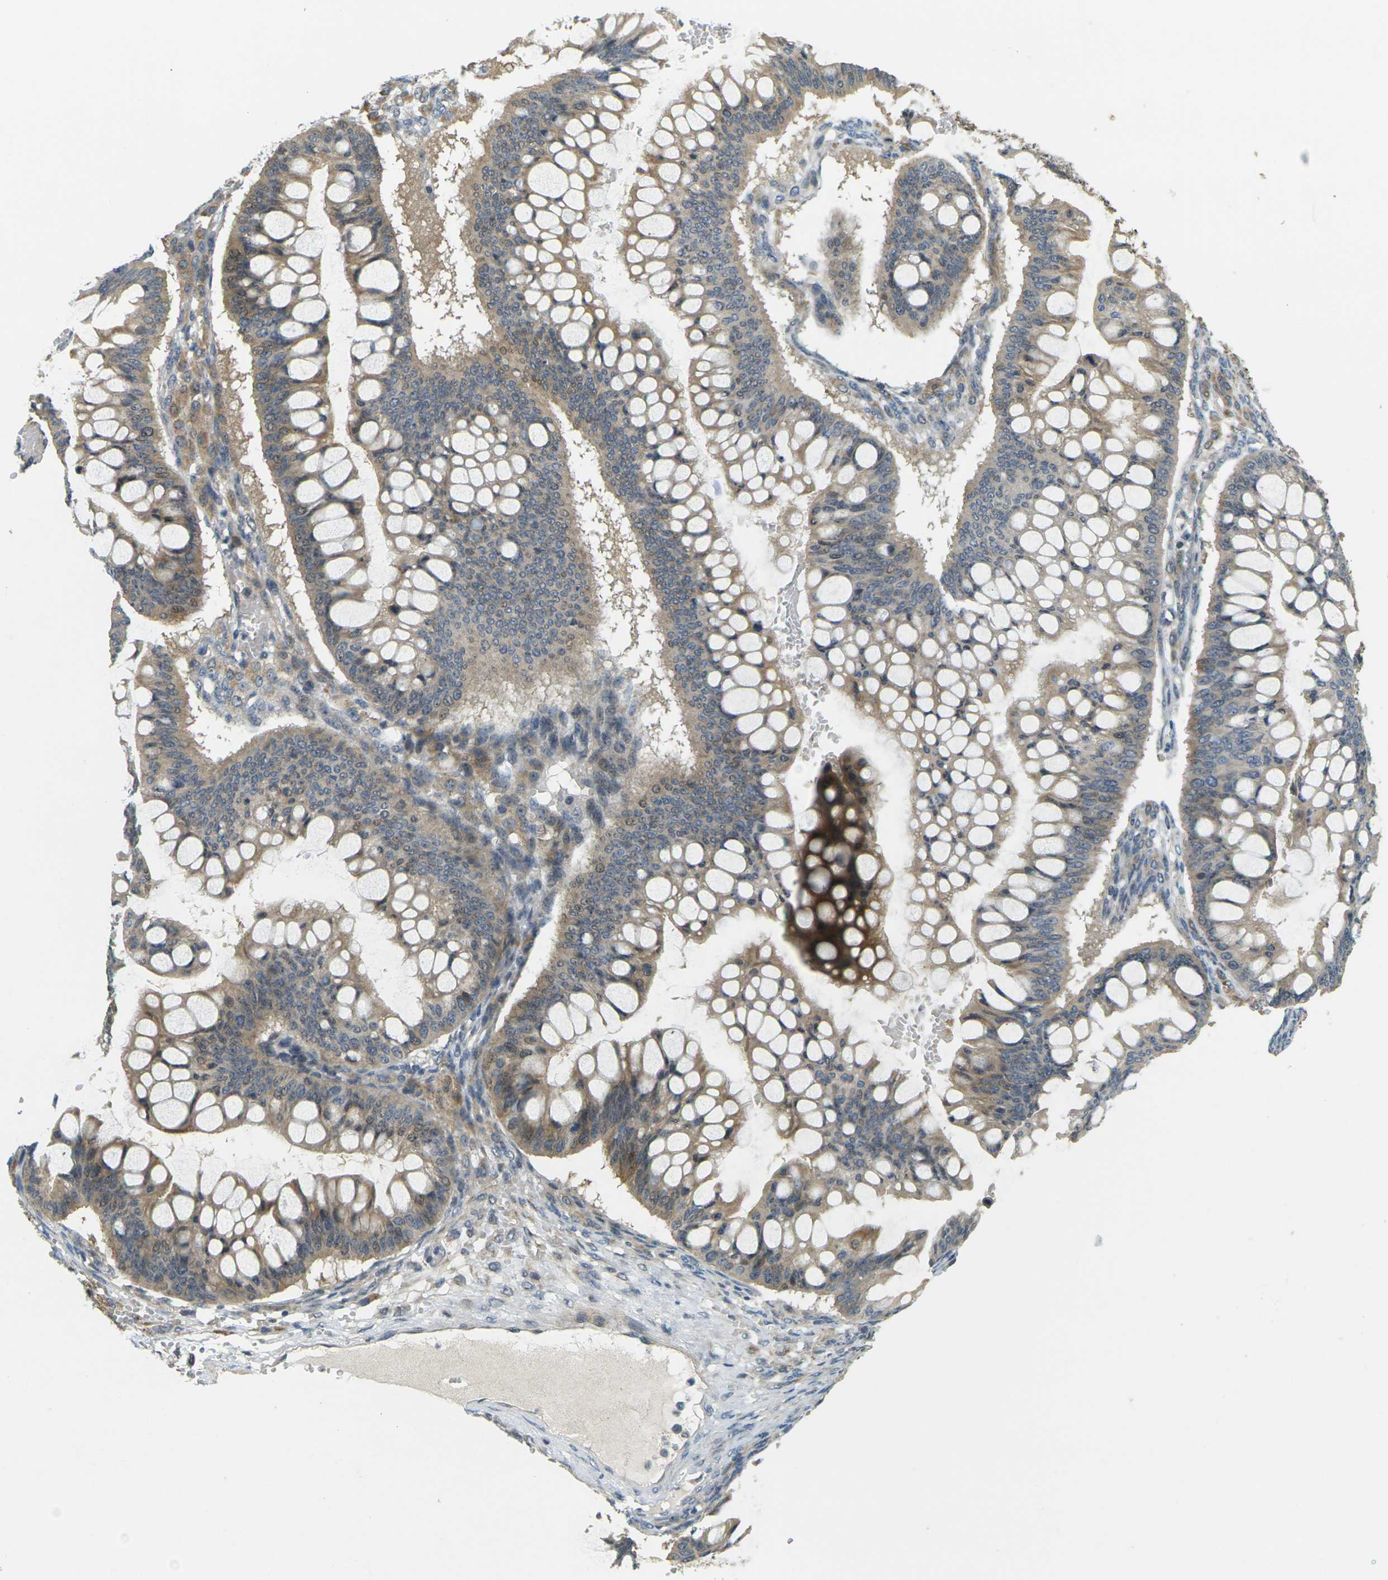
{"staining": {"intensity": "moderate", "quantity": ">75%", "location": "cytoplasmic/membranous"}, "tissue": "ovarian cancer", "cell_type": "Tumor cells", "image_type": "cancer", "snomed": [{"axis": "morphology", "description": "Cystadenocarcinoma, mucinous, NOS"}, {"axis": "topography", "description": "Ovary"}], "caption": "Brown immunohistochemical staining in human ovarian cancer (mucinous cystadenocarcinoma) displays moderate cytoplasmic/membranous positivity in about >75% of tumor cells.", "gene": "KLHL8", "patient": {"sex": "female", "age": 73}}